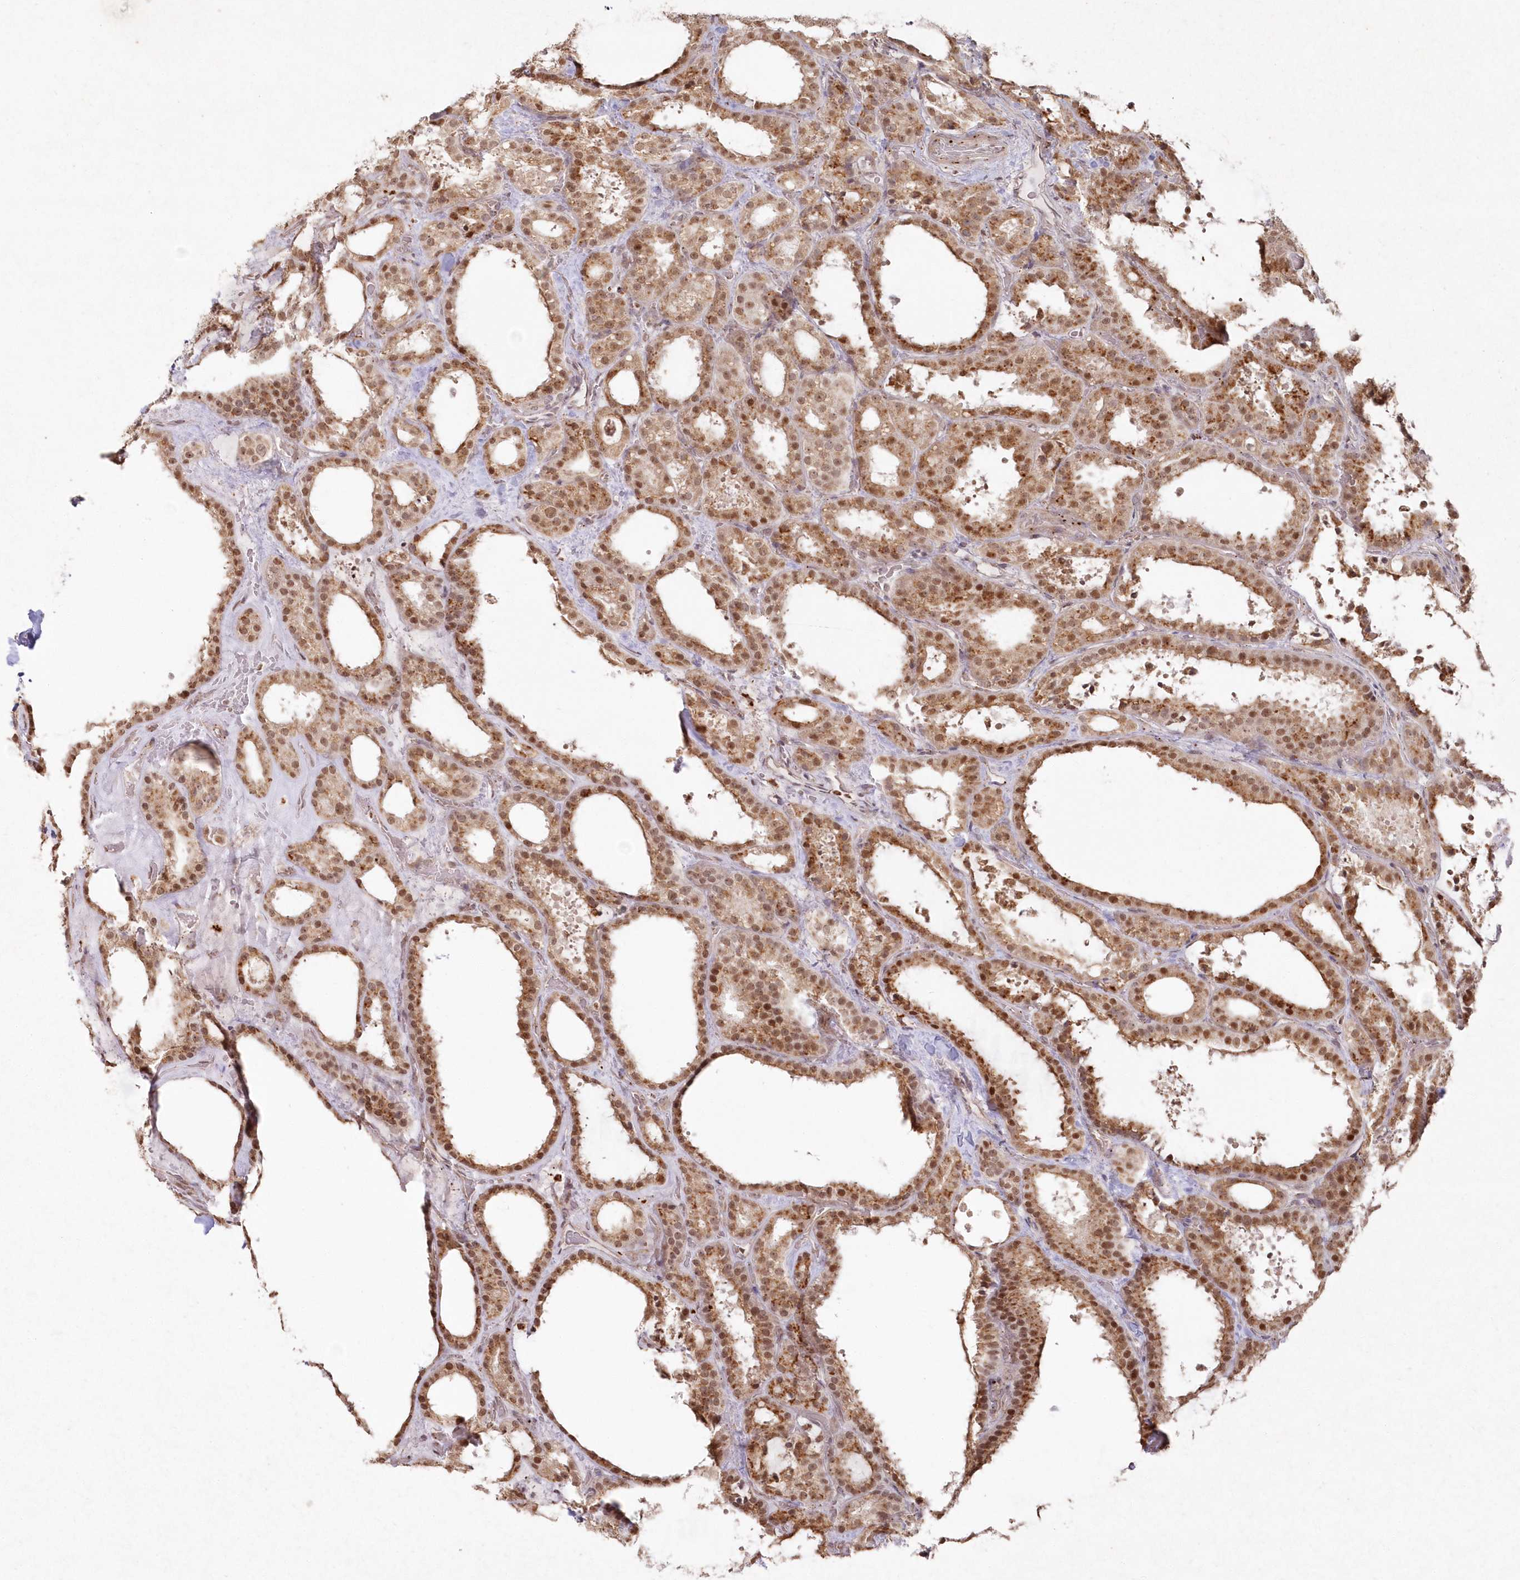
{"staining": {"intensity": "moderate", "quantity": ">75%", "location": "cytoplasmic/membranous,nuclear"}, "tissue": "thyroid cancer", "cell_type": "Tumor cells", "image_type": "cancer", "snomed": [{"axis": "morphology", "description": "Papillary adenocarcinoma, NOS"}, {"axis": "topography", "description": "Thyroid gland"}], "caption": "A micrograph showing moderate cytoplasmic/membranous and nuclear expression in about >75% of tumor cells in thyroid cancer, as visualized by brown immunohistochemical staining.", "gene": "ARSB", "patient": {"sex": "male", "age": 77}}